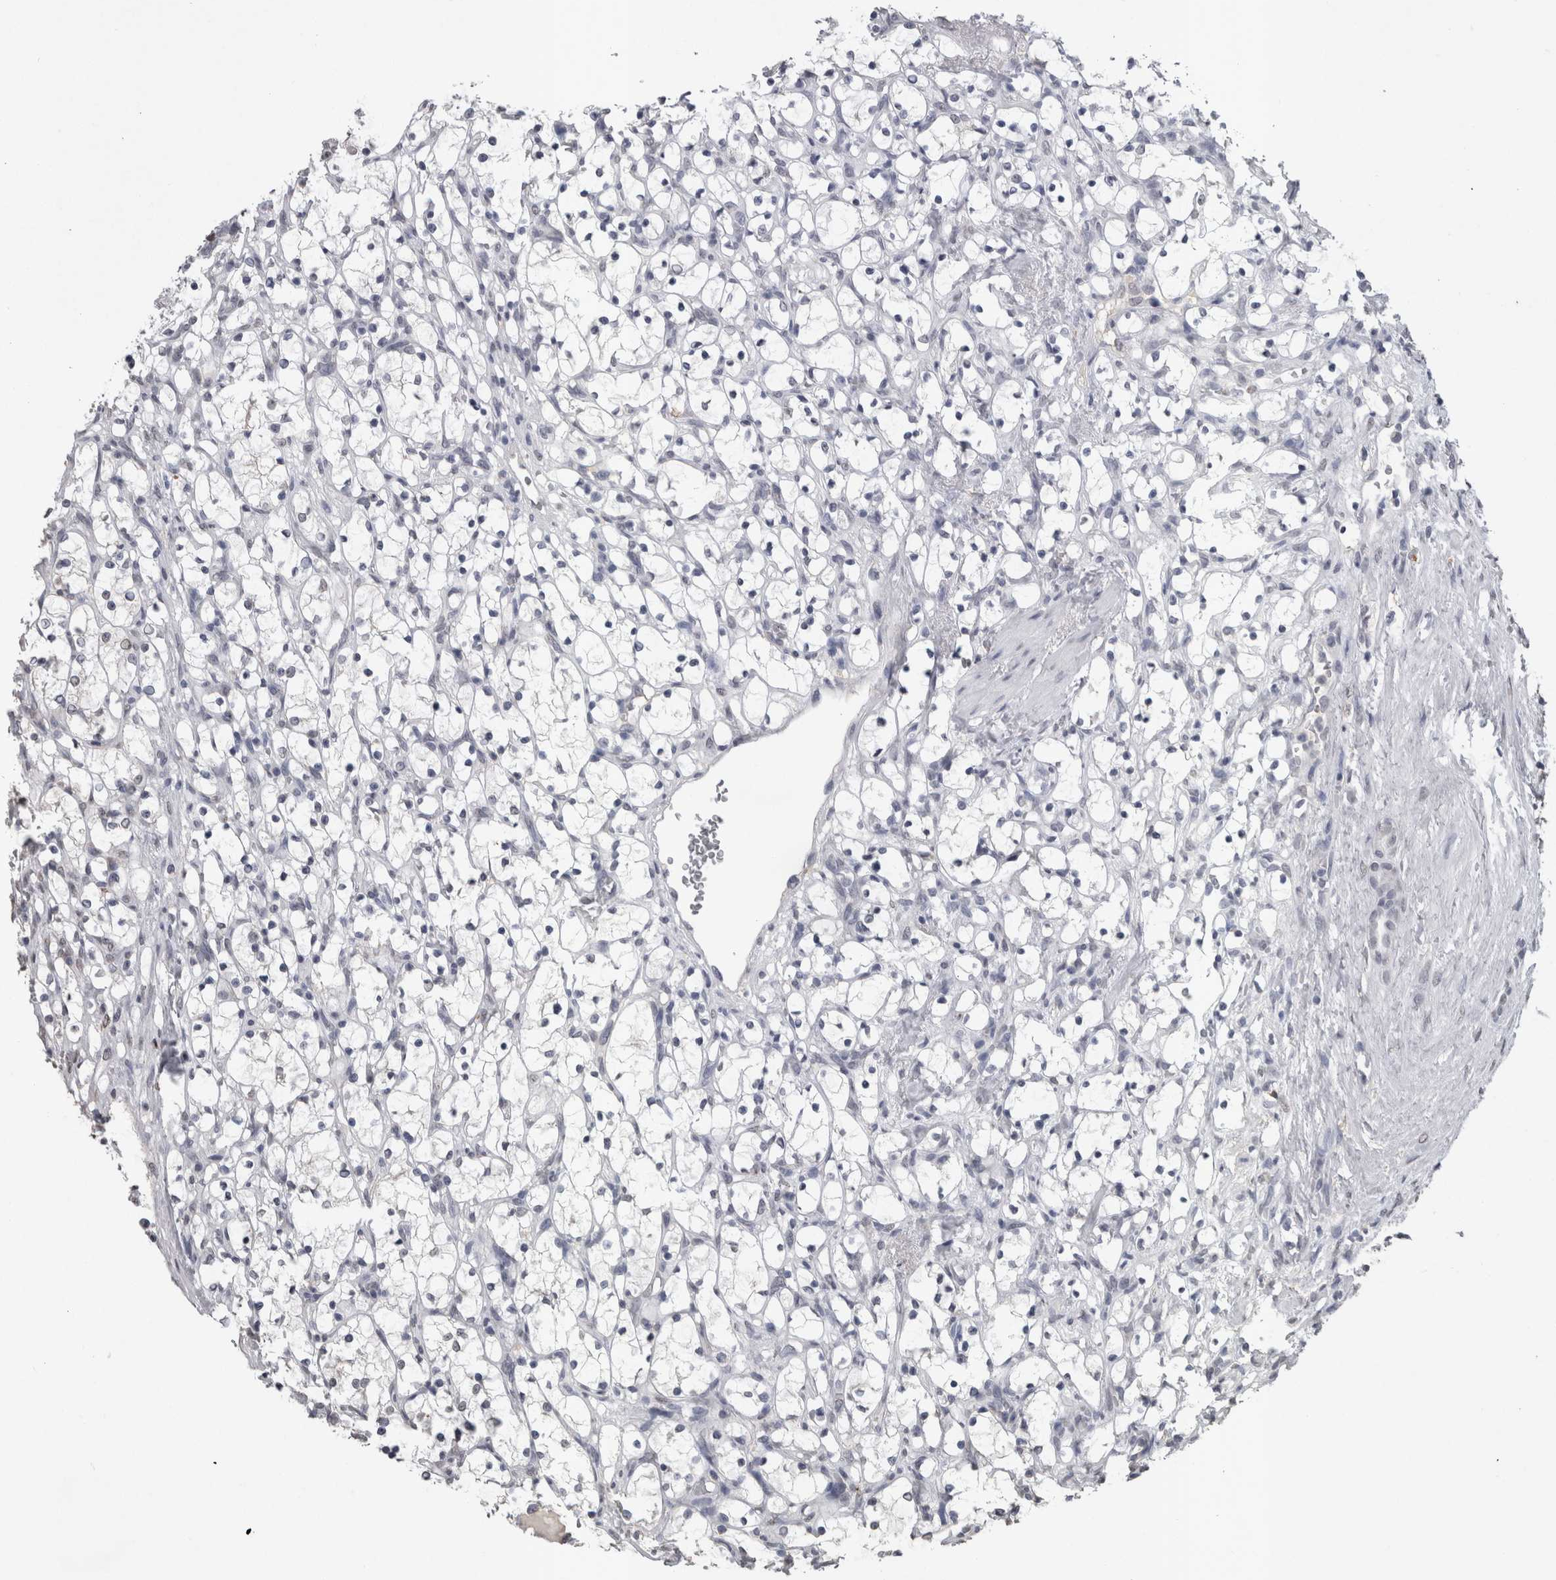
{"staining": {"intensity": "negative", "quantity": "none", "location": "none"}, "tissue": "renal cancer", "cell_type": "Tumor cells", "image_type": "cancer", "snomed": [{"axis": "morphology", "description": "Adenocarcinoma, NOS"}, {"axis": "topography", "description": "Kidney"}], "caption": "DAB (3,3'-diaminobenzidine) immunohistochemical staining of human renal cancer demonstrates no significant expression in tumor cells.", "gene": "PAX5", "patient": {"sex": "female", "age": 69}}